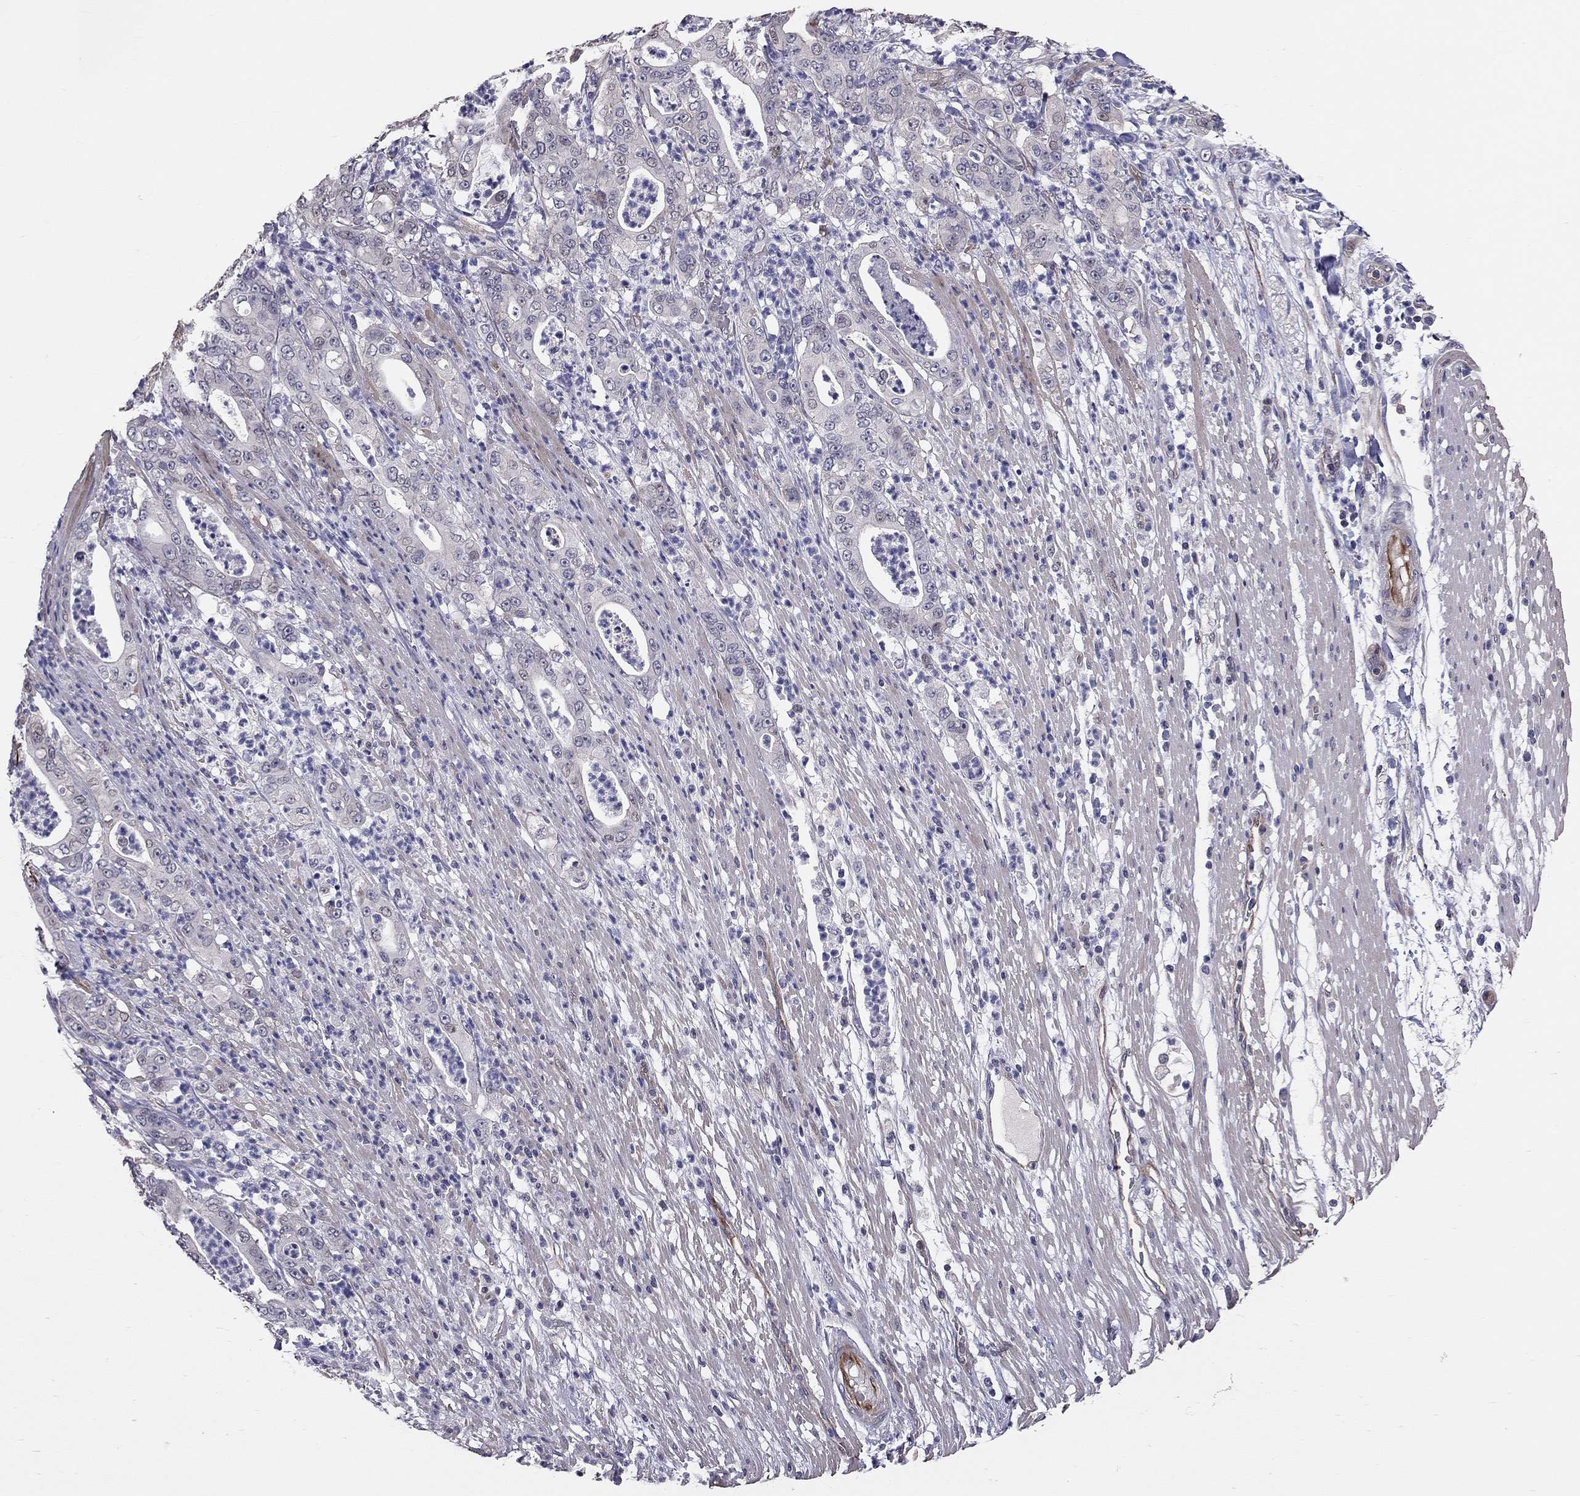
{"staining": {"intensity": "negative", "quantity": "none", "location": "none"}, "tissue": "pancreatic cancer", "cell_type": "Tumor cells", "image_type": "cancer", "snomed": [{"axis": "morphology", "description": "Adenocarcinoma, NOS"}, {"axis": "topography", "description": "Pancreas"}], "caption": "A photomicrograph of pancreatic cancer (adenocarcinoma) stained for a protein demonstrates no brown staining in tumor cells. (Stains: DAB (3,3'-diaminobenzidine) IHC with hematoxylin counter stain, Microscopy: brightfield microscopy at high magnification).", "gene": "GJB4", "patient": {"sex": "male", "age": 71}}